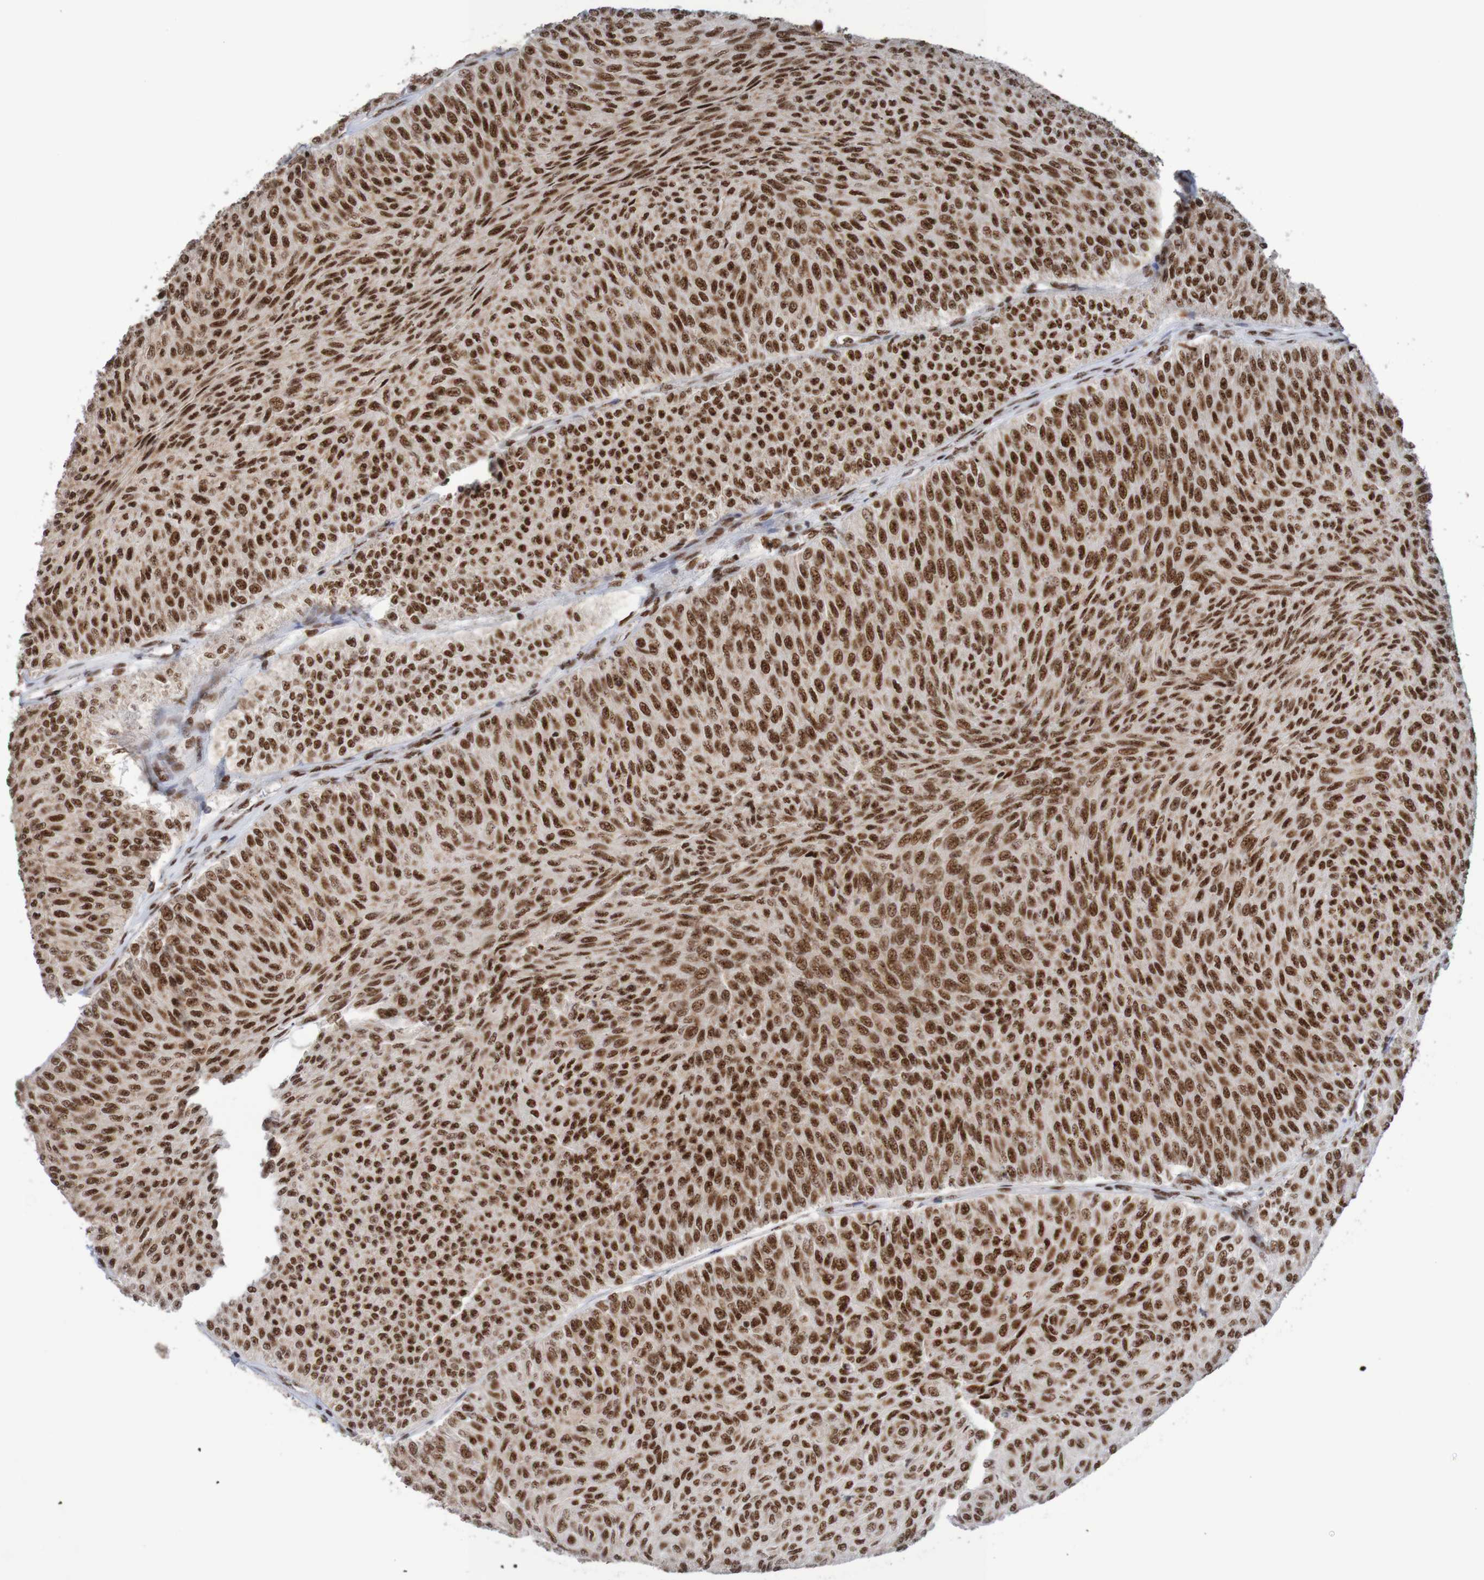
{"staining": {"intensity": "strong", "quantity": ">75%", "location": "nuclear"}, "tissue": "urothelial cancer", "cell_type": "Tumor cells", "image_type": "cancer", "snomed": [{"axis": "morphology", "description": "Urothelial carcinoma, Low grade"}, {"axis": "topography", "description": "Urinary bladder"}], "caption": "Immunohistochemistry (IHC) micrograph of neoplastic tissue: human low-grade urothelial carcinoma stained using immunohistochemistry demonstrates high levels of strong protein expression localized specifically in the nuclear of tumor cells, appearing as a nuclear brown color.", "gene": "THRAP3", "patient": {"sex": "male", "age": 78}}